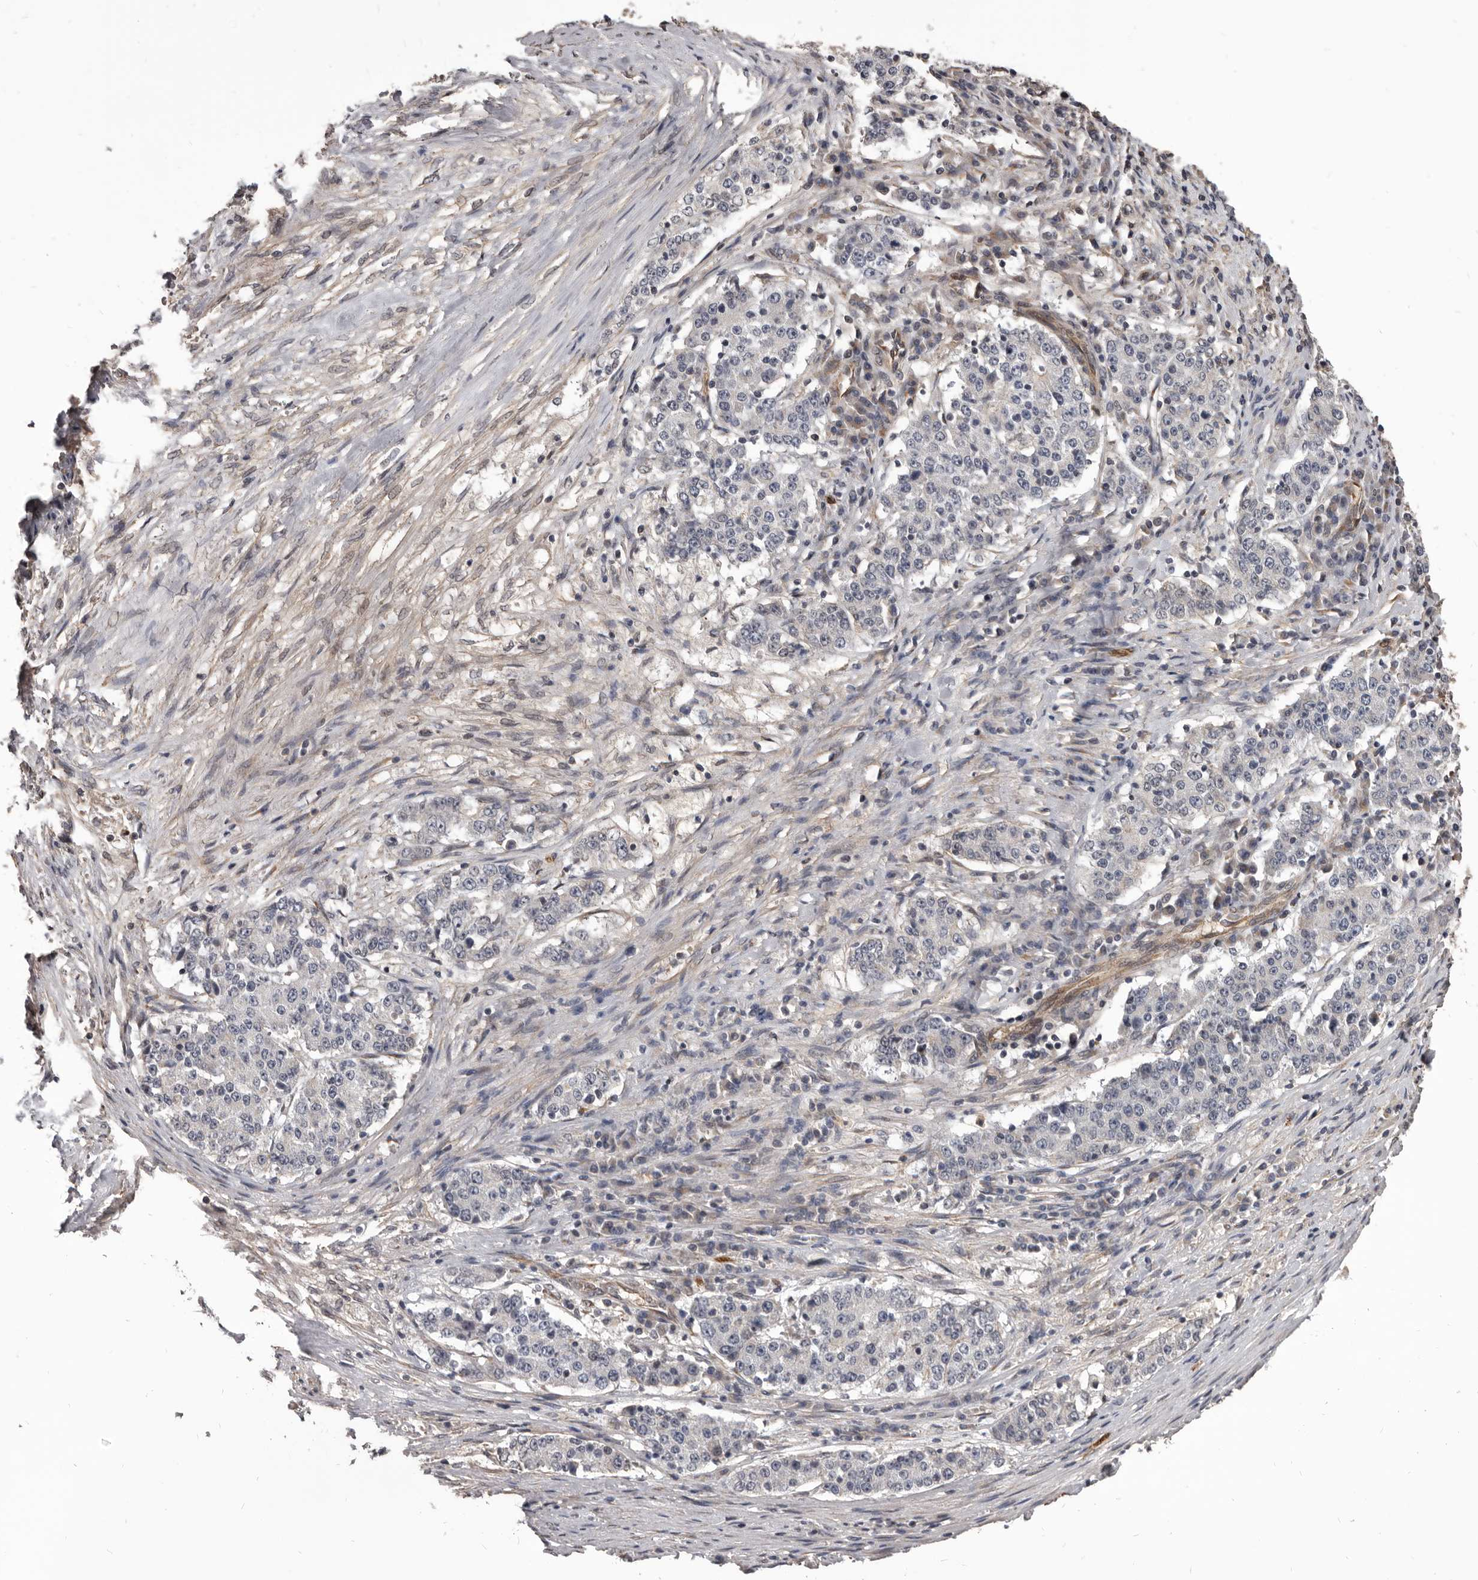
{"staining": {"intensity": "weak", "quantity": "<25%", "location": "cytoplasmic/membranous"}, "tissue": "stomach cancer", "cell_type": "Tumor cells", "image_type": "cancer", "snomed": [{"axis": "morphology", "description": "Adenocarcinoma, NOS"}, {"axis": "topography", "description": "Stomach"}], "caption": "Immunohistochemical staining of stomach adenocarcinoma demonstrates no significant staining in tumor cells.", "gene": "ADAMTS20", "patient": {"sex": "male", "age": 59}}